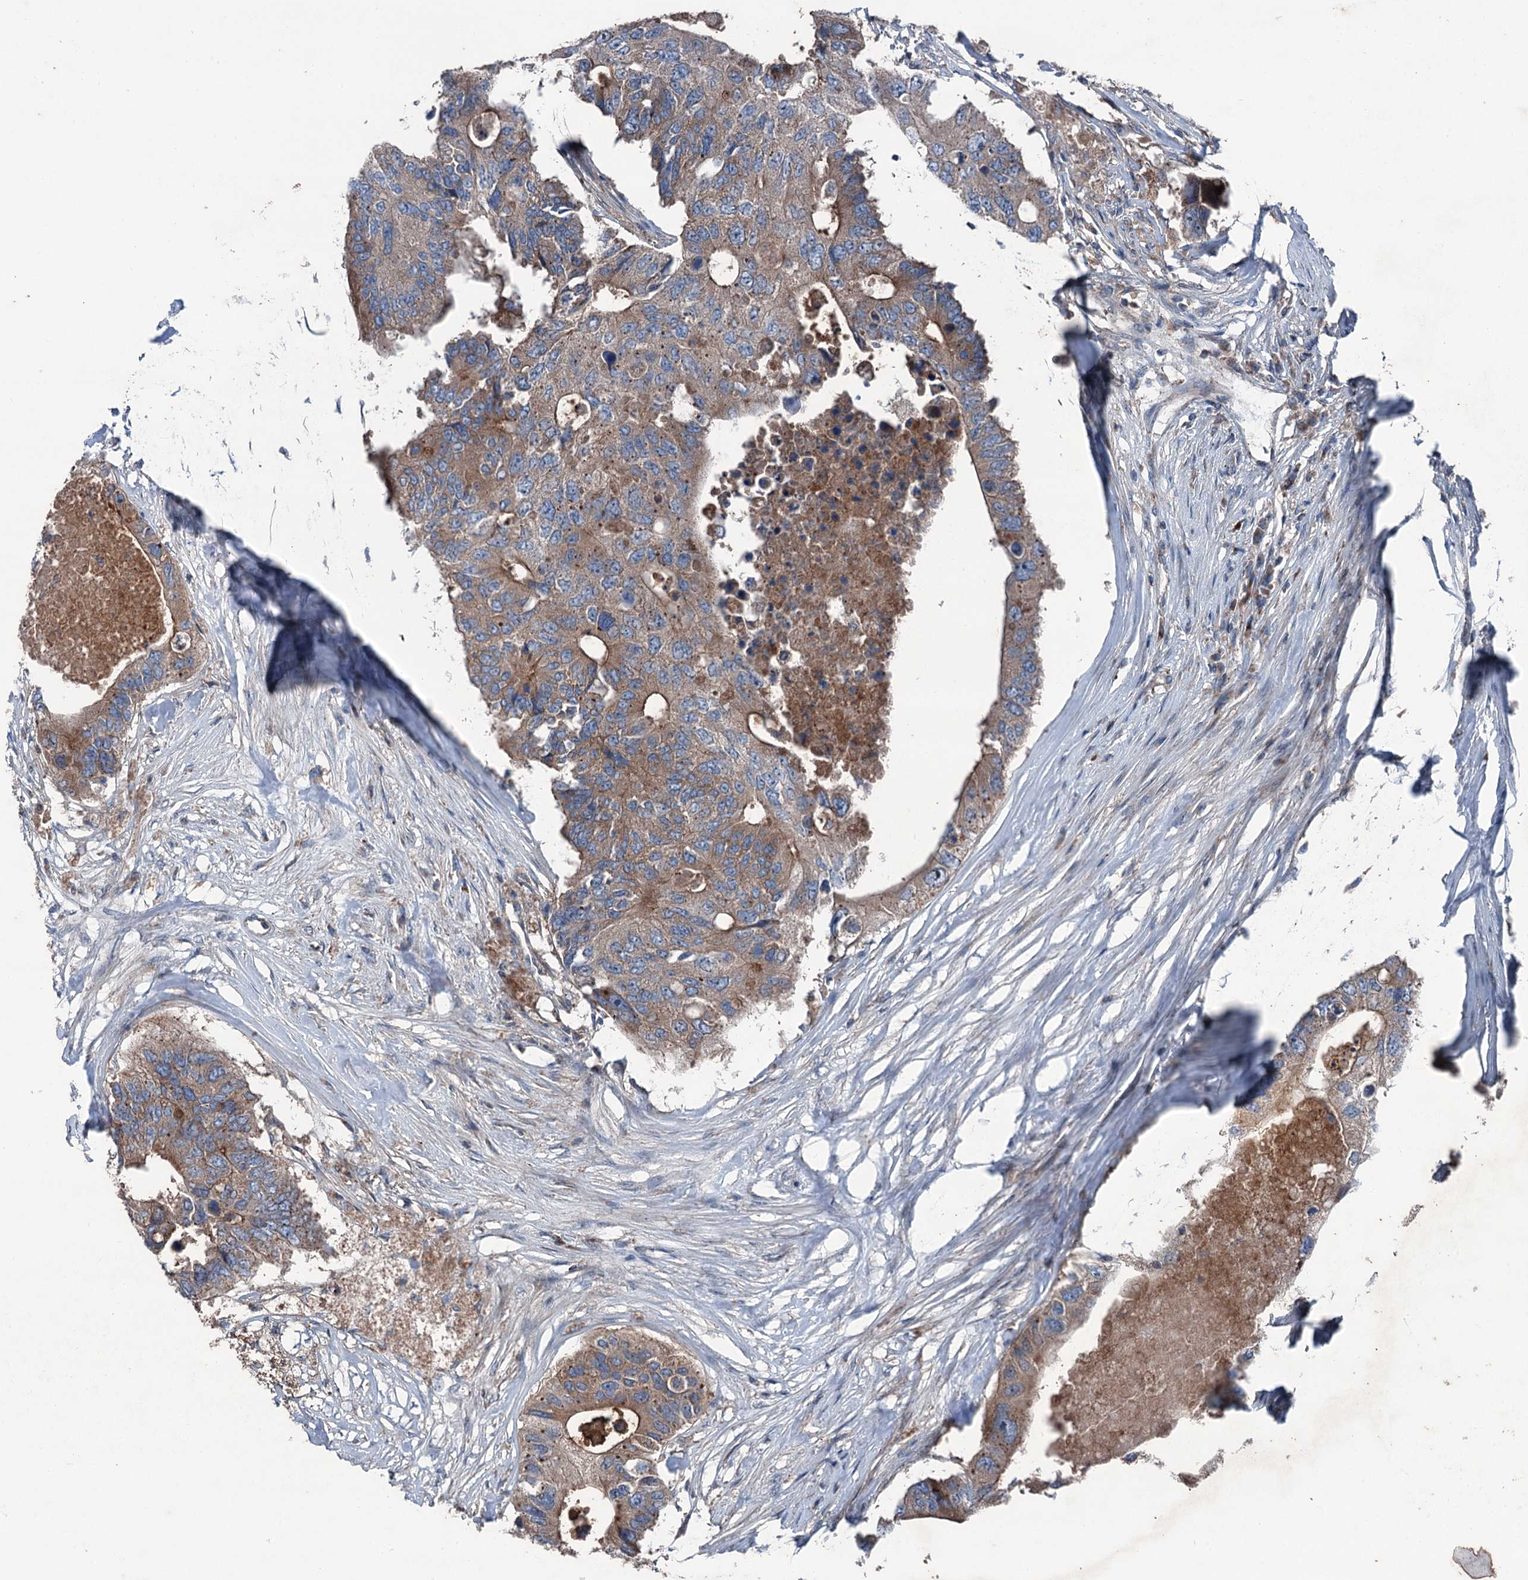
{"staining": {"intensity": "moderate", "quantity": ">75%", "location": "cytoplasmic/membranous"}, "tissue": "colorectal cancer", "cell_type": "Tumor cells", "image_type": "cancer", "snomed": [{"axis": "morphology", "description": "Adenocarcinoma, NOS"}, {"axis": "topography", "description": "Colon"}], "caption": "IHC (DAB (3,3'-diaminobenzidine)) staining of human colorectal cancer reveals moderate cytoplasmic/membranous protein staining in about >75% of tumor cells.", "gene": "RUFY1", "patient": {"sex": "male", "age": 71}}